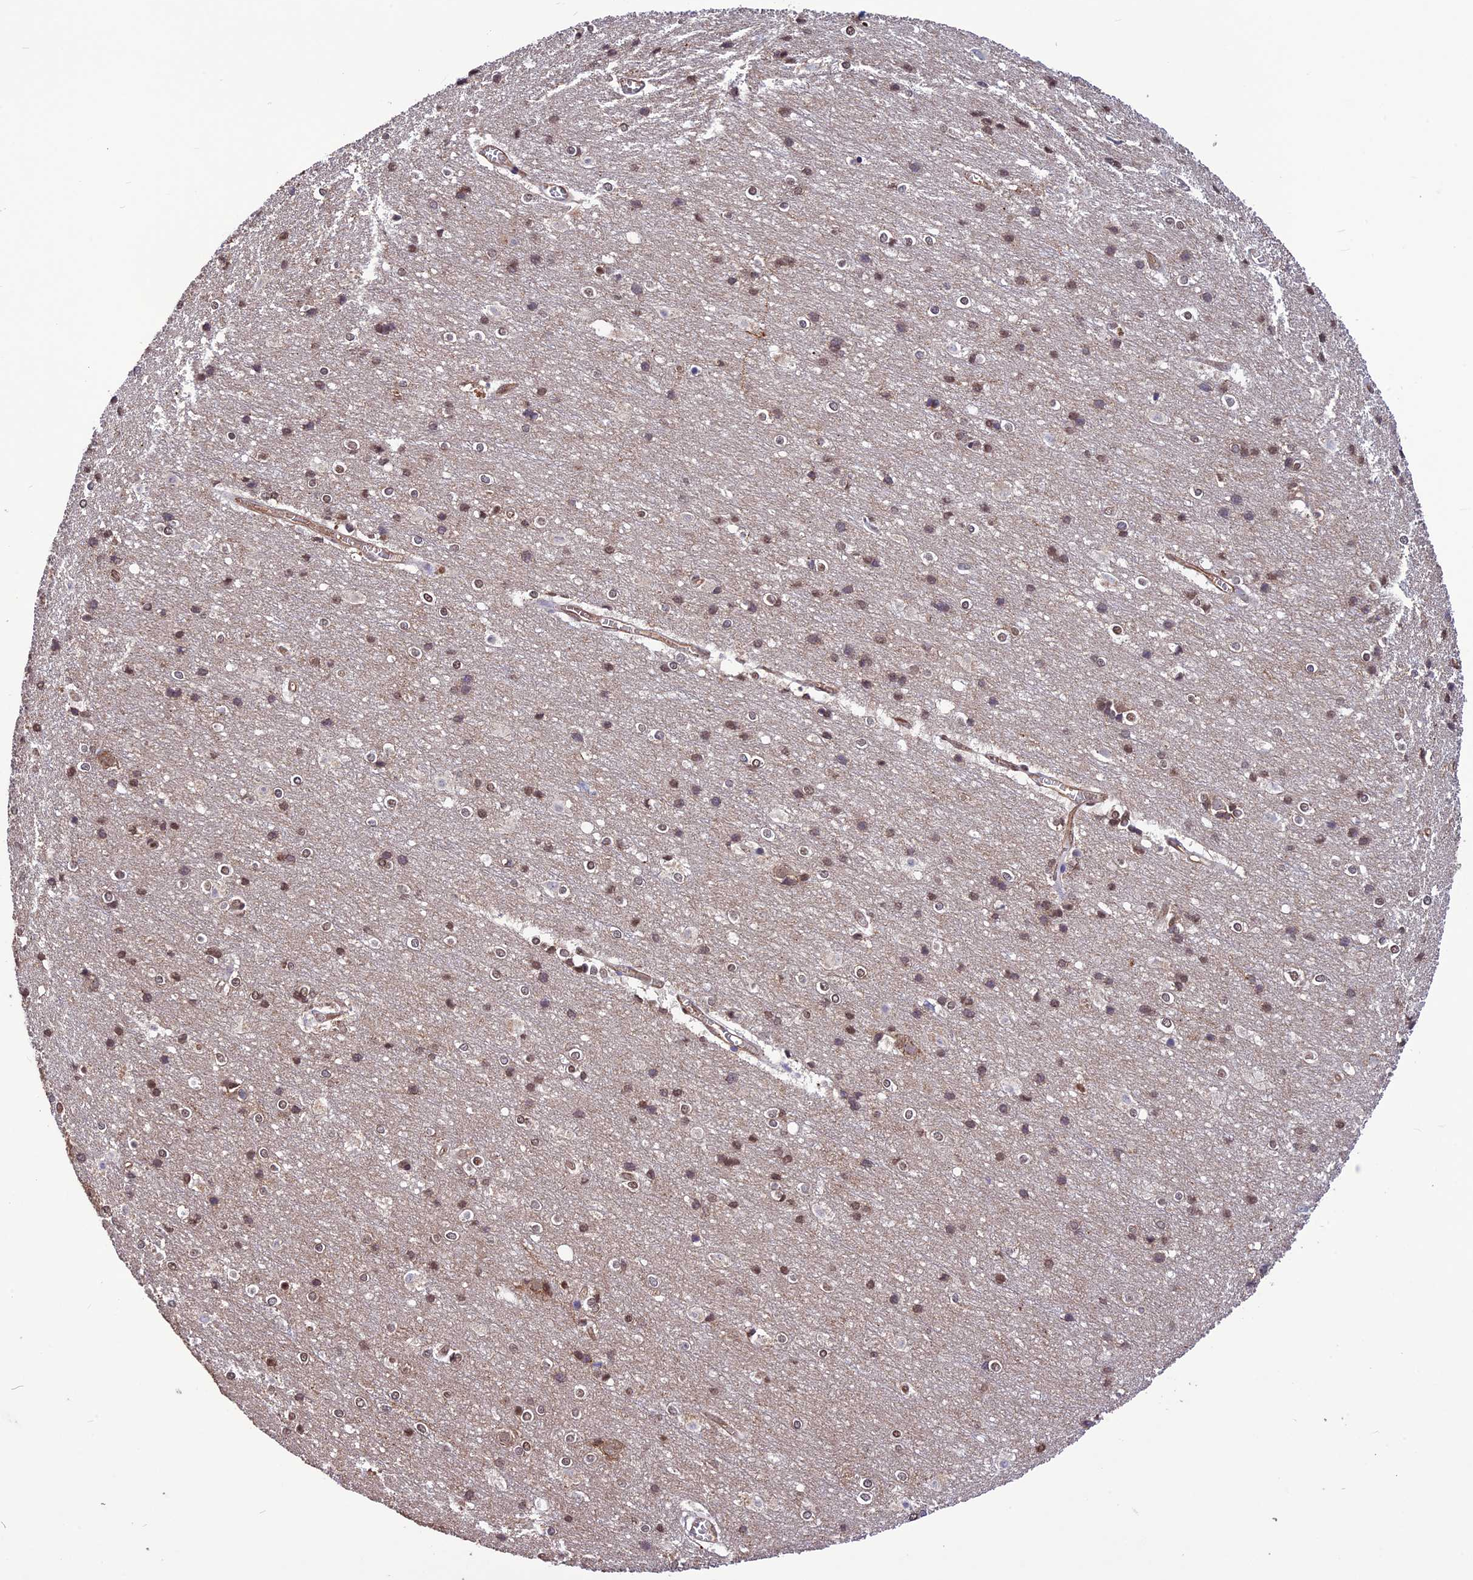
{"staining": {"intensity": "moderate", "quantity": "25%-75%", "location": "cytoplasmic/membranous,nuclear"}, "tissue": "cerebral cortex", "cell_type": "Endothelial cells", "image_type": "normal", "snomed": [{"axis": "morphology", "description": "Normal tissue, NOS"}, {"axis": "topography", "description": "Cerebral cortex"}], "caption": "Immunohistochemistry (IHC) of benign cerebral cortex exhibits medium levels of moderate cytoplasmic/membranous,nuclear staining in about 25%-75% of endothelial cells.", "gene": "C3orf70", "patient": {"sex": "male", "age": 54}}